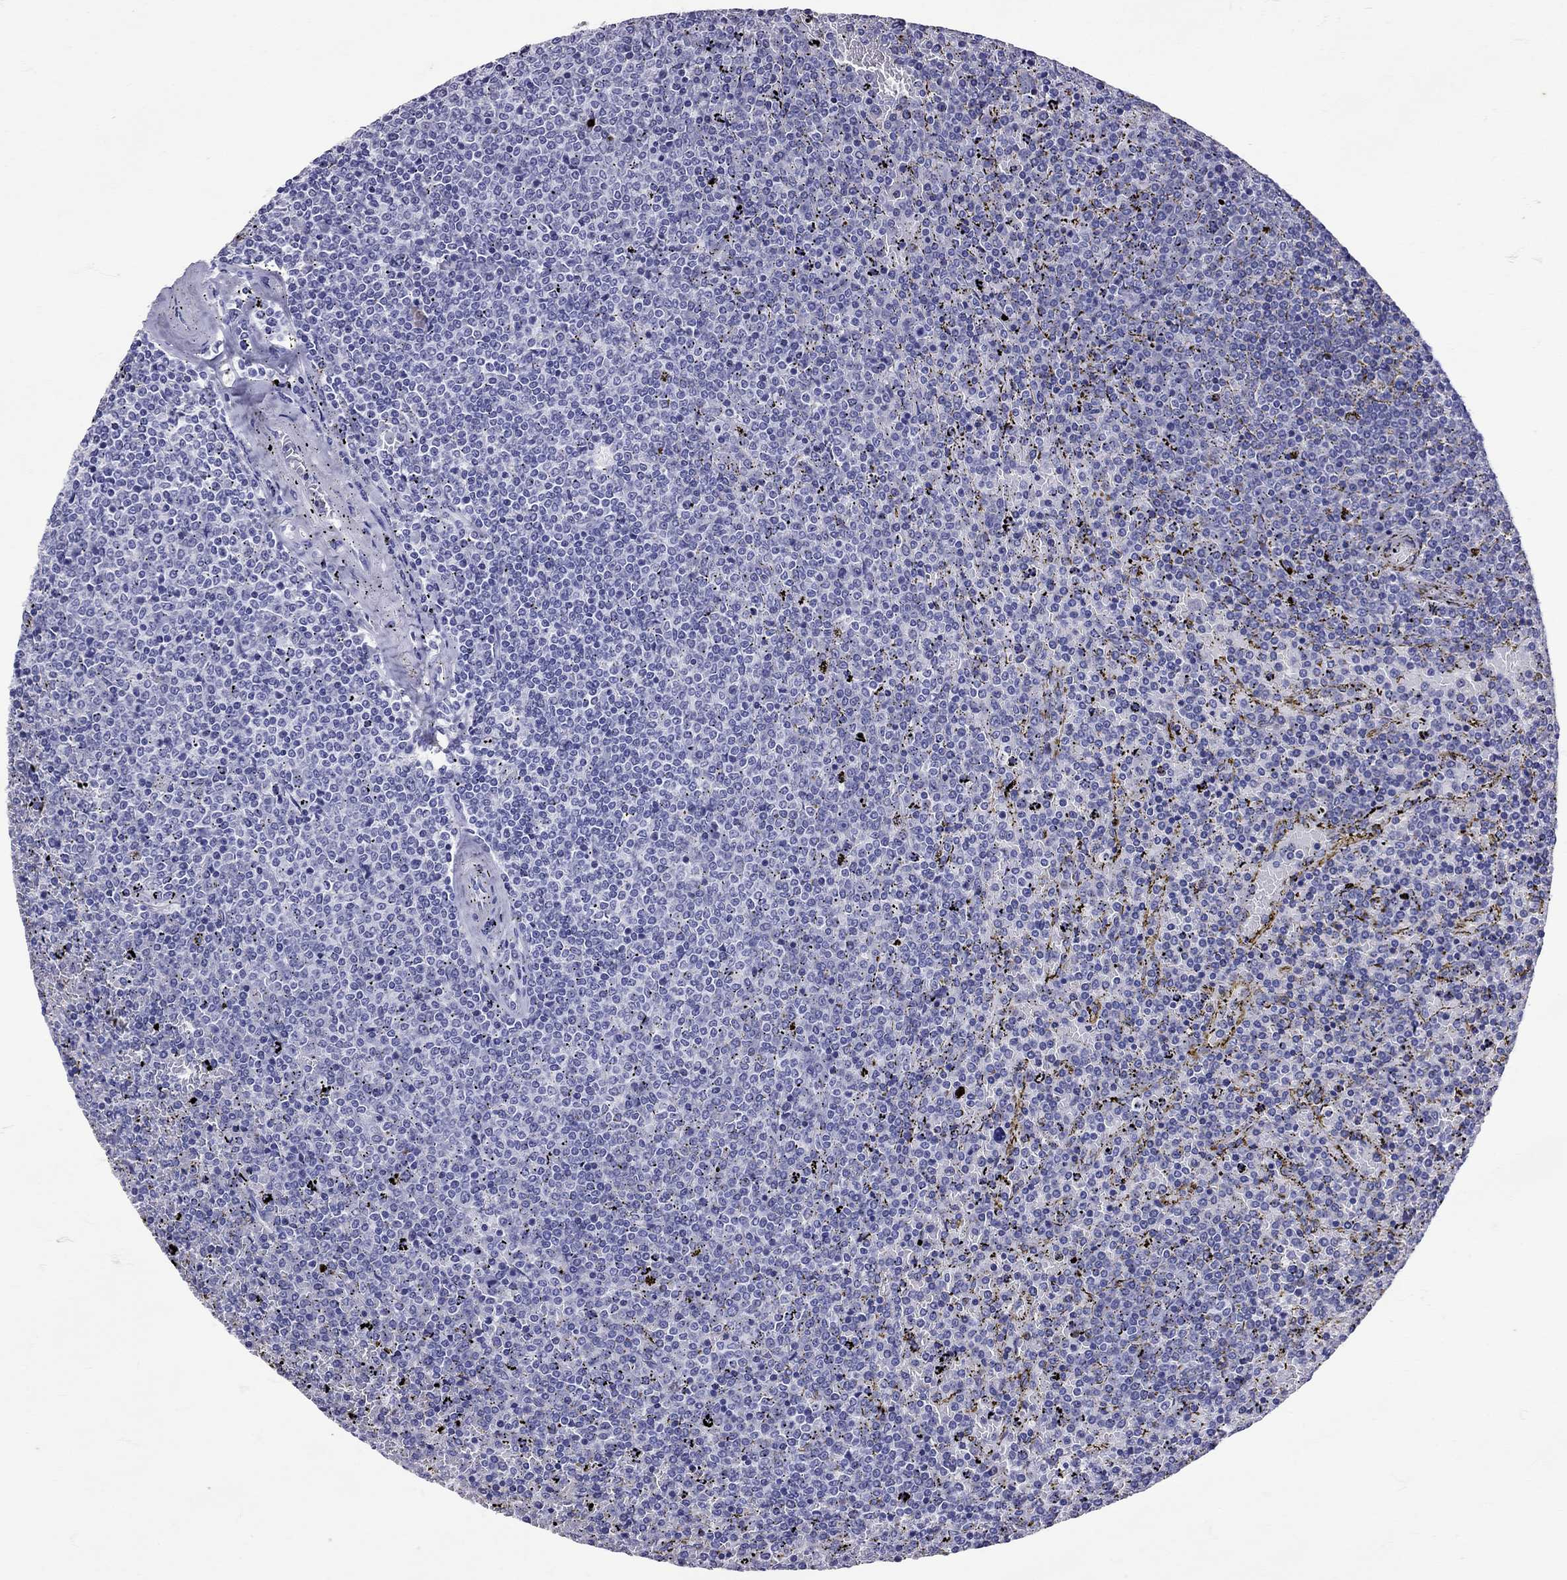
{"staining": {"intensity": "negative", "quantity": "none", "location": "none"}, "tissue": "lymphoma", "cell_type": "Tumor cells", "image_type": "cancer", "snomed": [{"axis": "morphology", "description": "Malignant lymphoma, non-Hodgkin's type, Low grade"}, {"axis": "topography", "description": "Spleen"}], "caption": "High magnification brightfield microscopy of low-grade malignant lymphoma, non-Hodgkin's type stained with DAB (brown) and counterstained with hematoxylin (blue): tumor cells show no significant staining.", "gene": "AVP", "patient": {"sex": "female", "age": 77}}